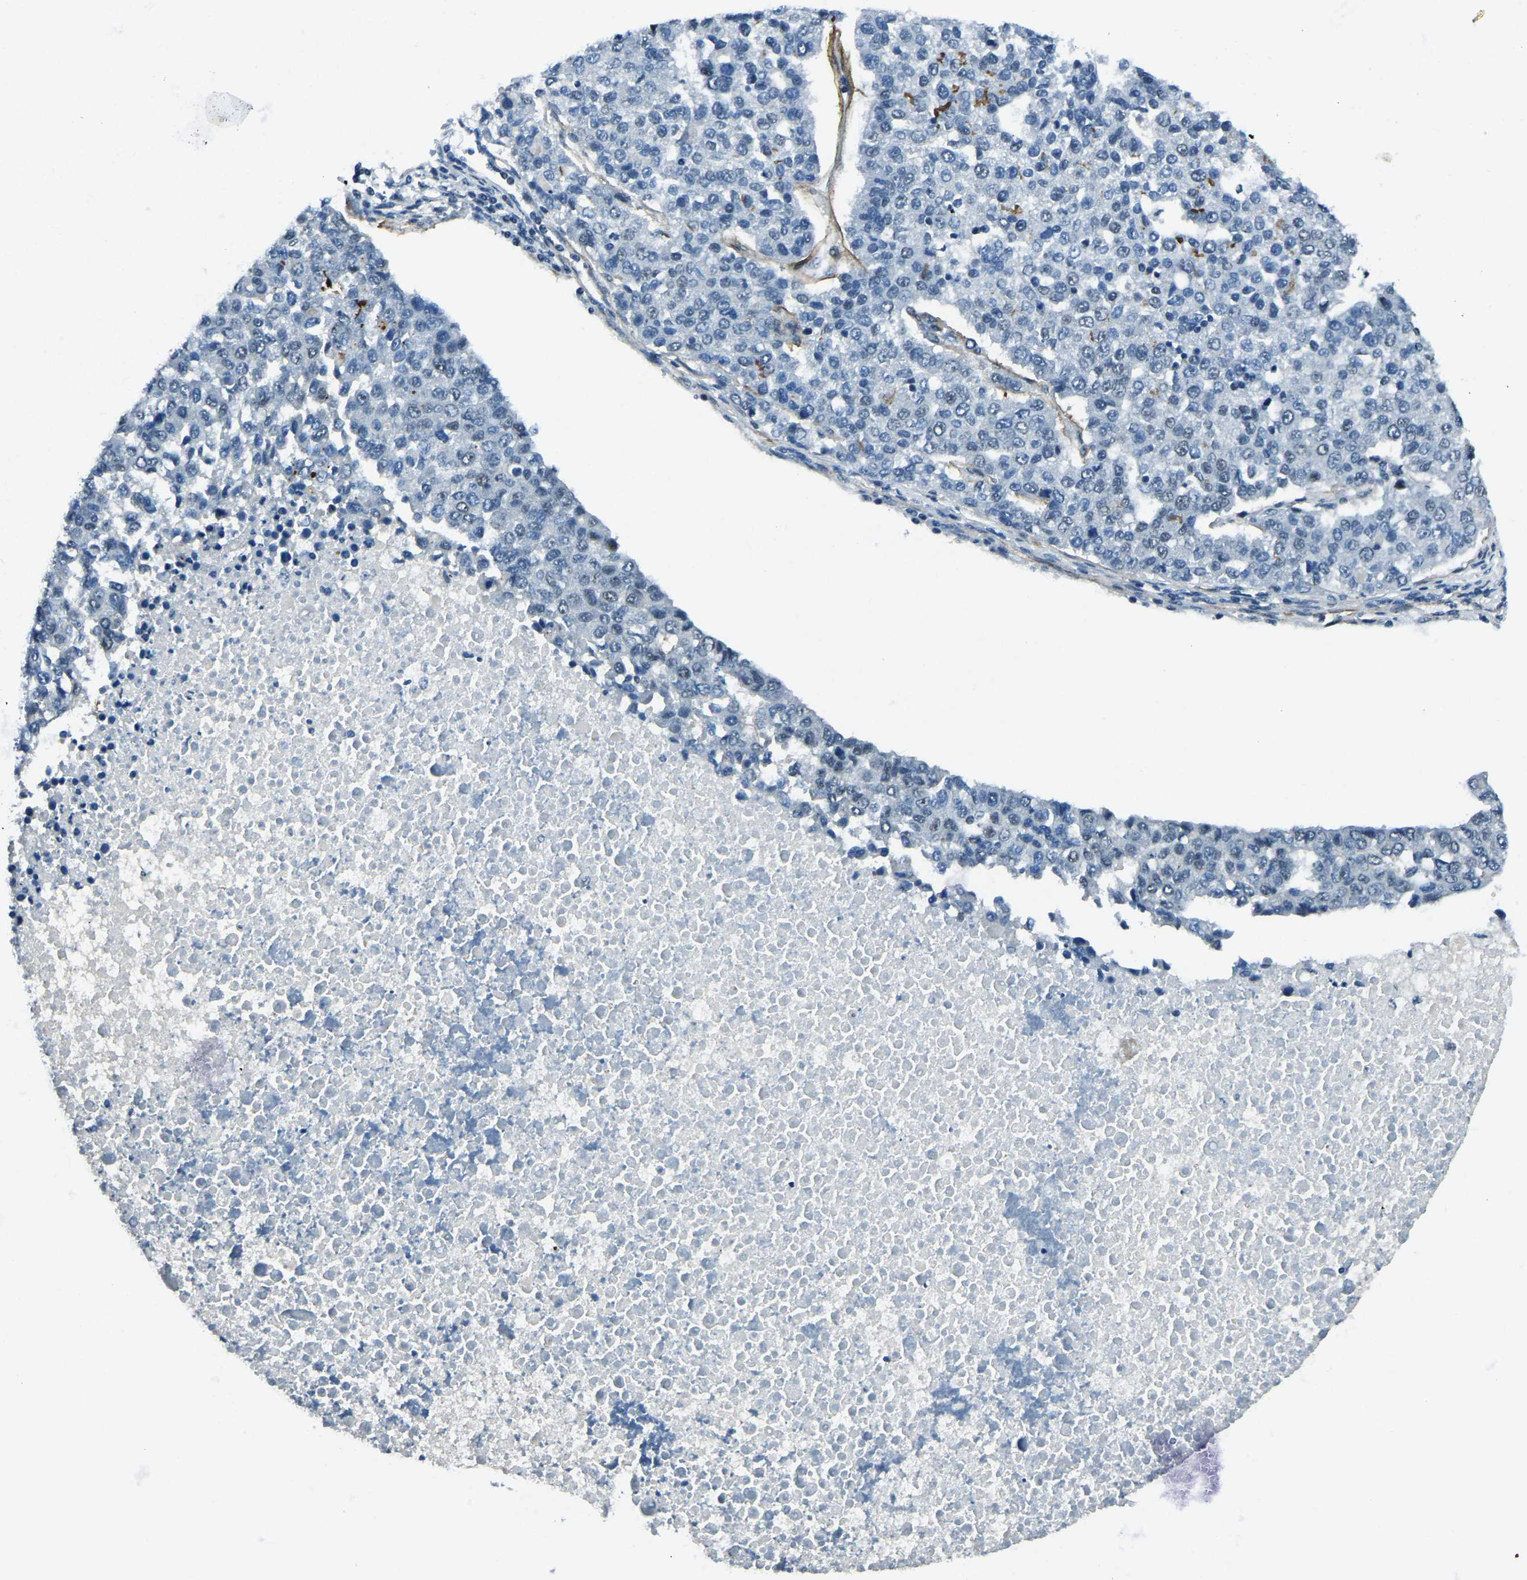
{"staining": {"intensity": "negative", "quantity": "none", "location": "none"}, "tissue": "pancreatic cancer", "cell_type": "Tumor cells", "image_type": "cancer", "snomed": [{"axis": "morphology", "description": "Adenocarcinoma, NOS"}, {"axis": "topography", "description": "Pancreas"}], "caption": "Immunohistochemistry histopathology image of neoplastic tissue: human pancreatic cancer stained with DAB displays no significant protein positivity in tumor cells. The staining is performed using DAB (3,3'-diaminobenzidine) brown chromogen with nuclei counter-stained in using hematoxylin.", "gene": "PRCC", "patient": {"sex": "female", "age": 61}}